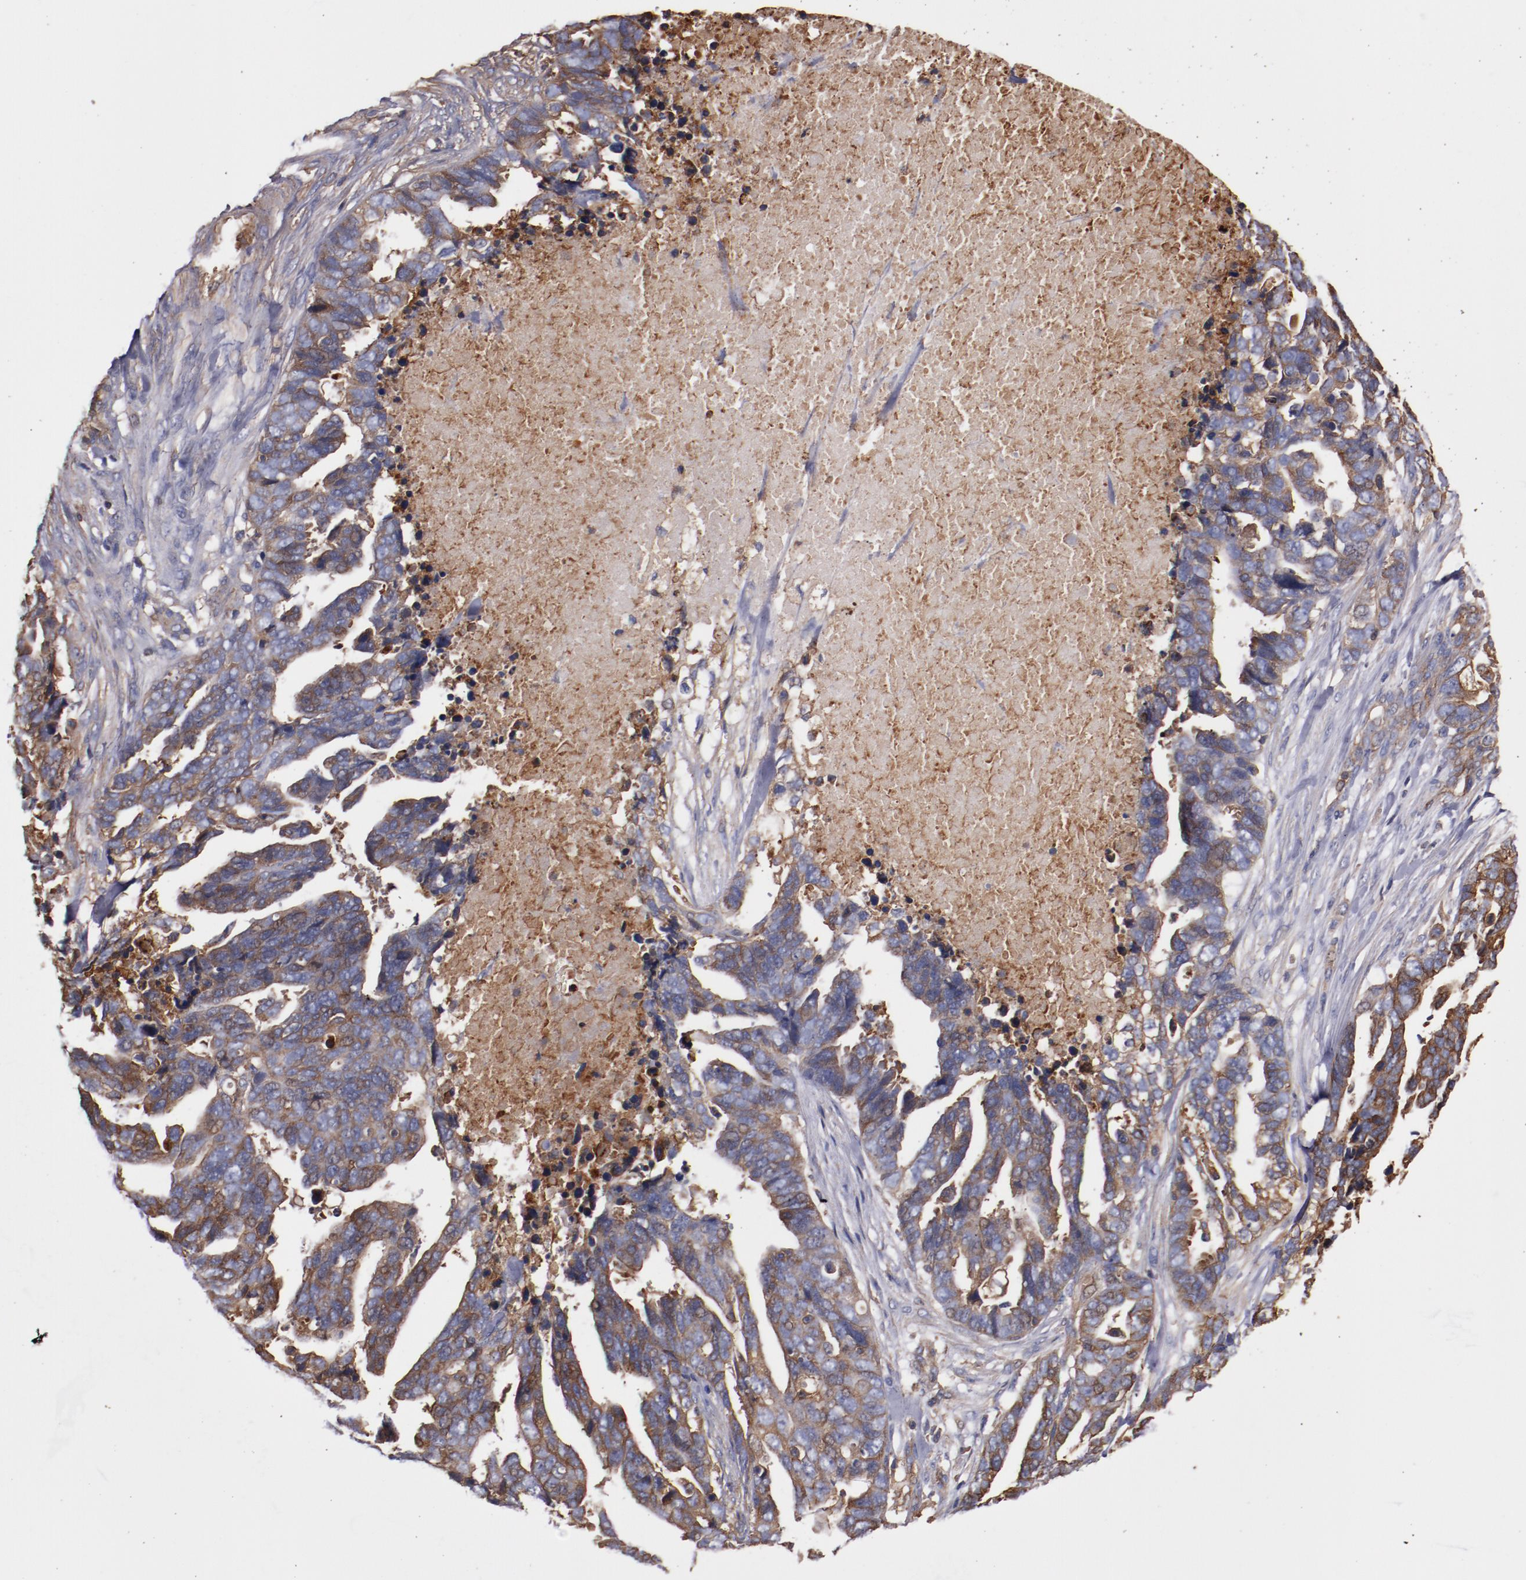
{"staining": {"intensity": "weak", "quantity": ">75%", "location": "cytoplasmic/membranous"}, "tissue": "ovarian cancer", "cell_type": "Tumor cells", "image_type": "cancer", "snomed": [{"axis": "morphology", "description": "Normal tissue, NOS"}, {"axis": "morphology", "description": "Cystadenocarcinoma, serous, NOS"}, {"axis": "topography", "description": "Fallopian tube"}, {"axis": "topography", "description": "Ovary"}], "caption": "DAB (3,3'-diaminobenzidine) immunohistochemical staining of human ovarian serous cystadenocarcinoma exhibits weak cytoplasmic/membranous protein staining in approximately >75% of tumor cells.", "gene": "TMOD3", "patient": {"sex": "female", "age": 56}}